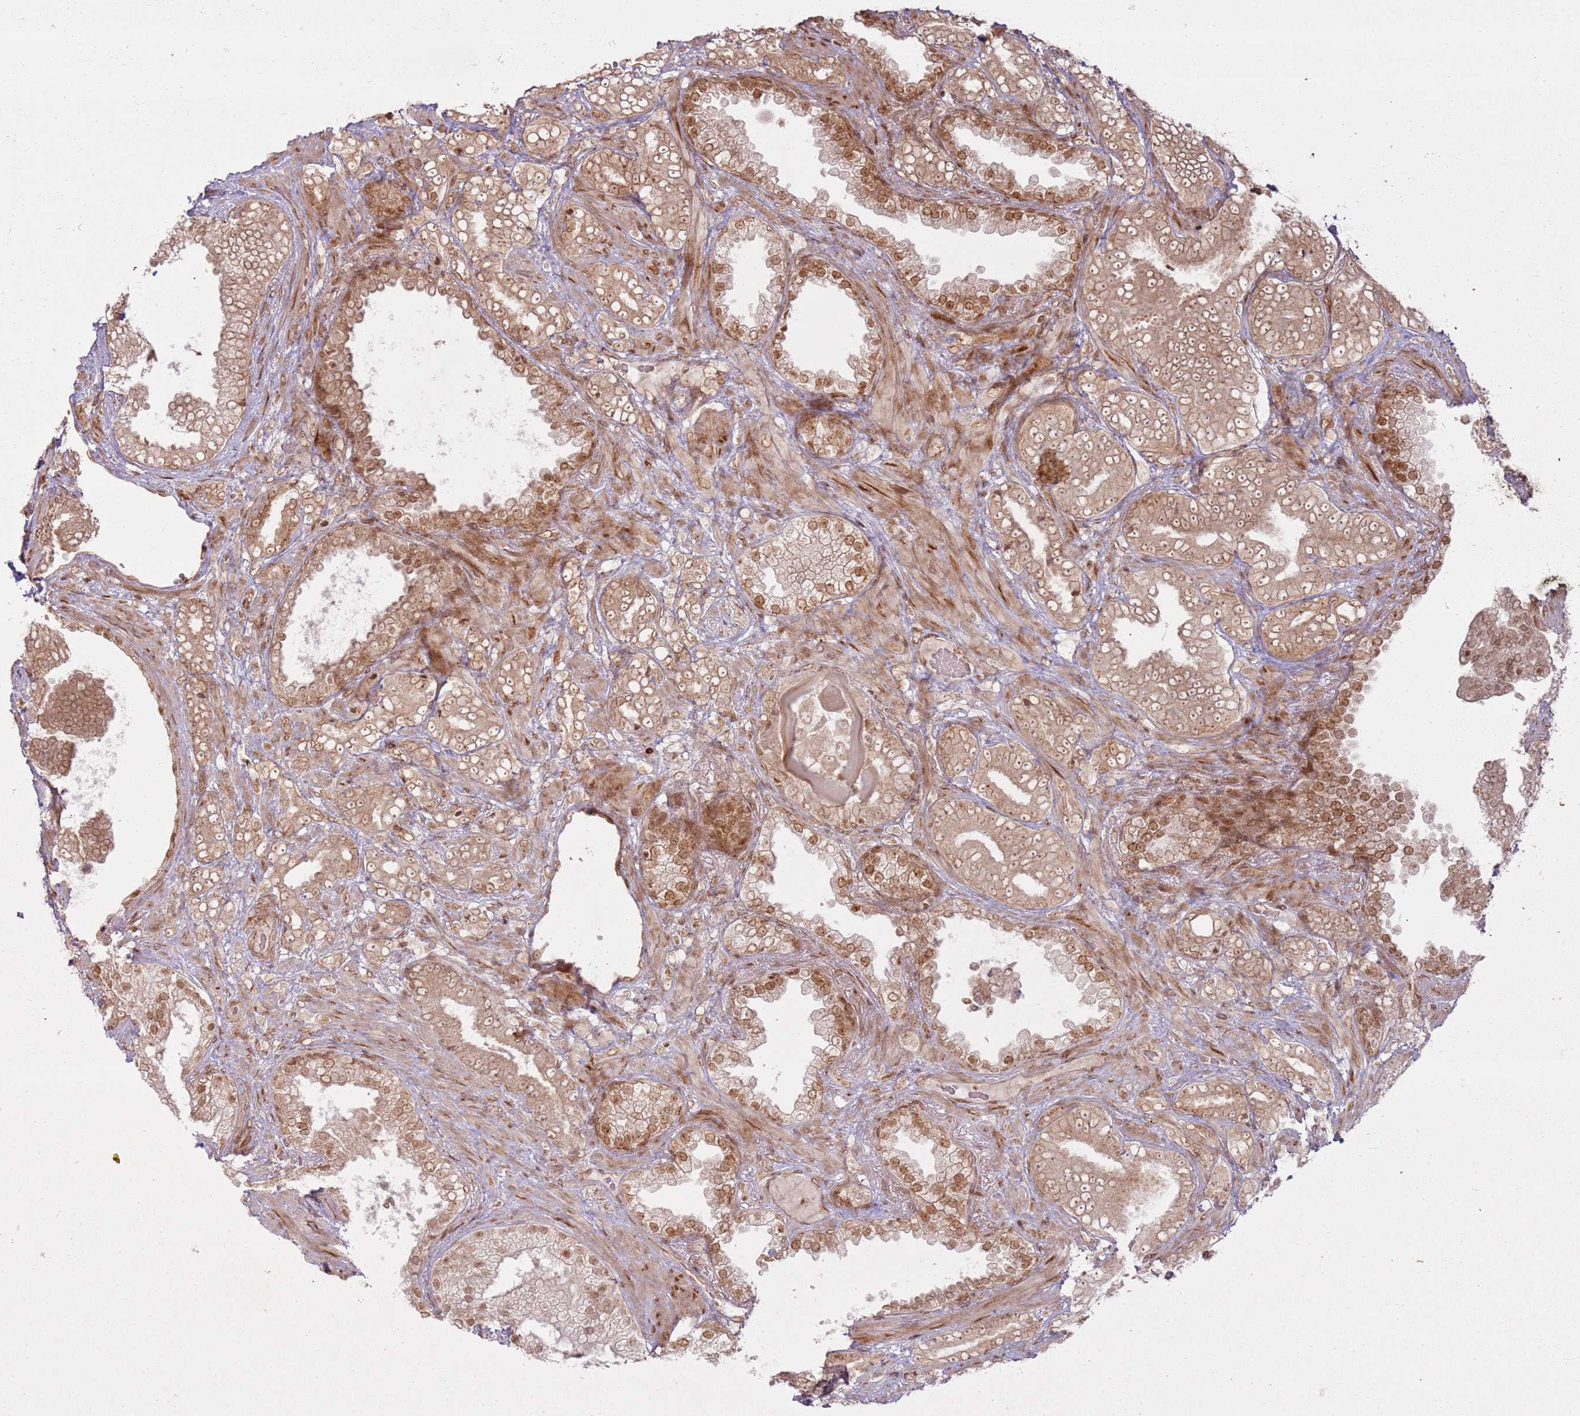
{"staining": {"intensity": "moderate", "quantity": ">75%", "location": "cytoplasmic/membranous,nuclear"}, "tissue": "prostate cancer", "cell_type": "Tumor cells", "image_type": "cancer", "snomed": [{"axis": "morphology", "description": "Adenocarcinoma, High grade"}, {"axis": "topography", "description": "Prostate and seminal vesicle, NOS"}], "caption": "Prostate high-grade adenocarcinoma stained for a protein (brown) displays moderate cytoplasmic/membranous and nuclear positive positivity in approximately >75% of tumor cells.", "gene": "KLHL36", "patient": {"sex": "male", "age": 67}}